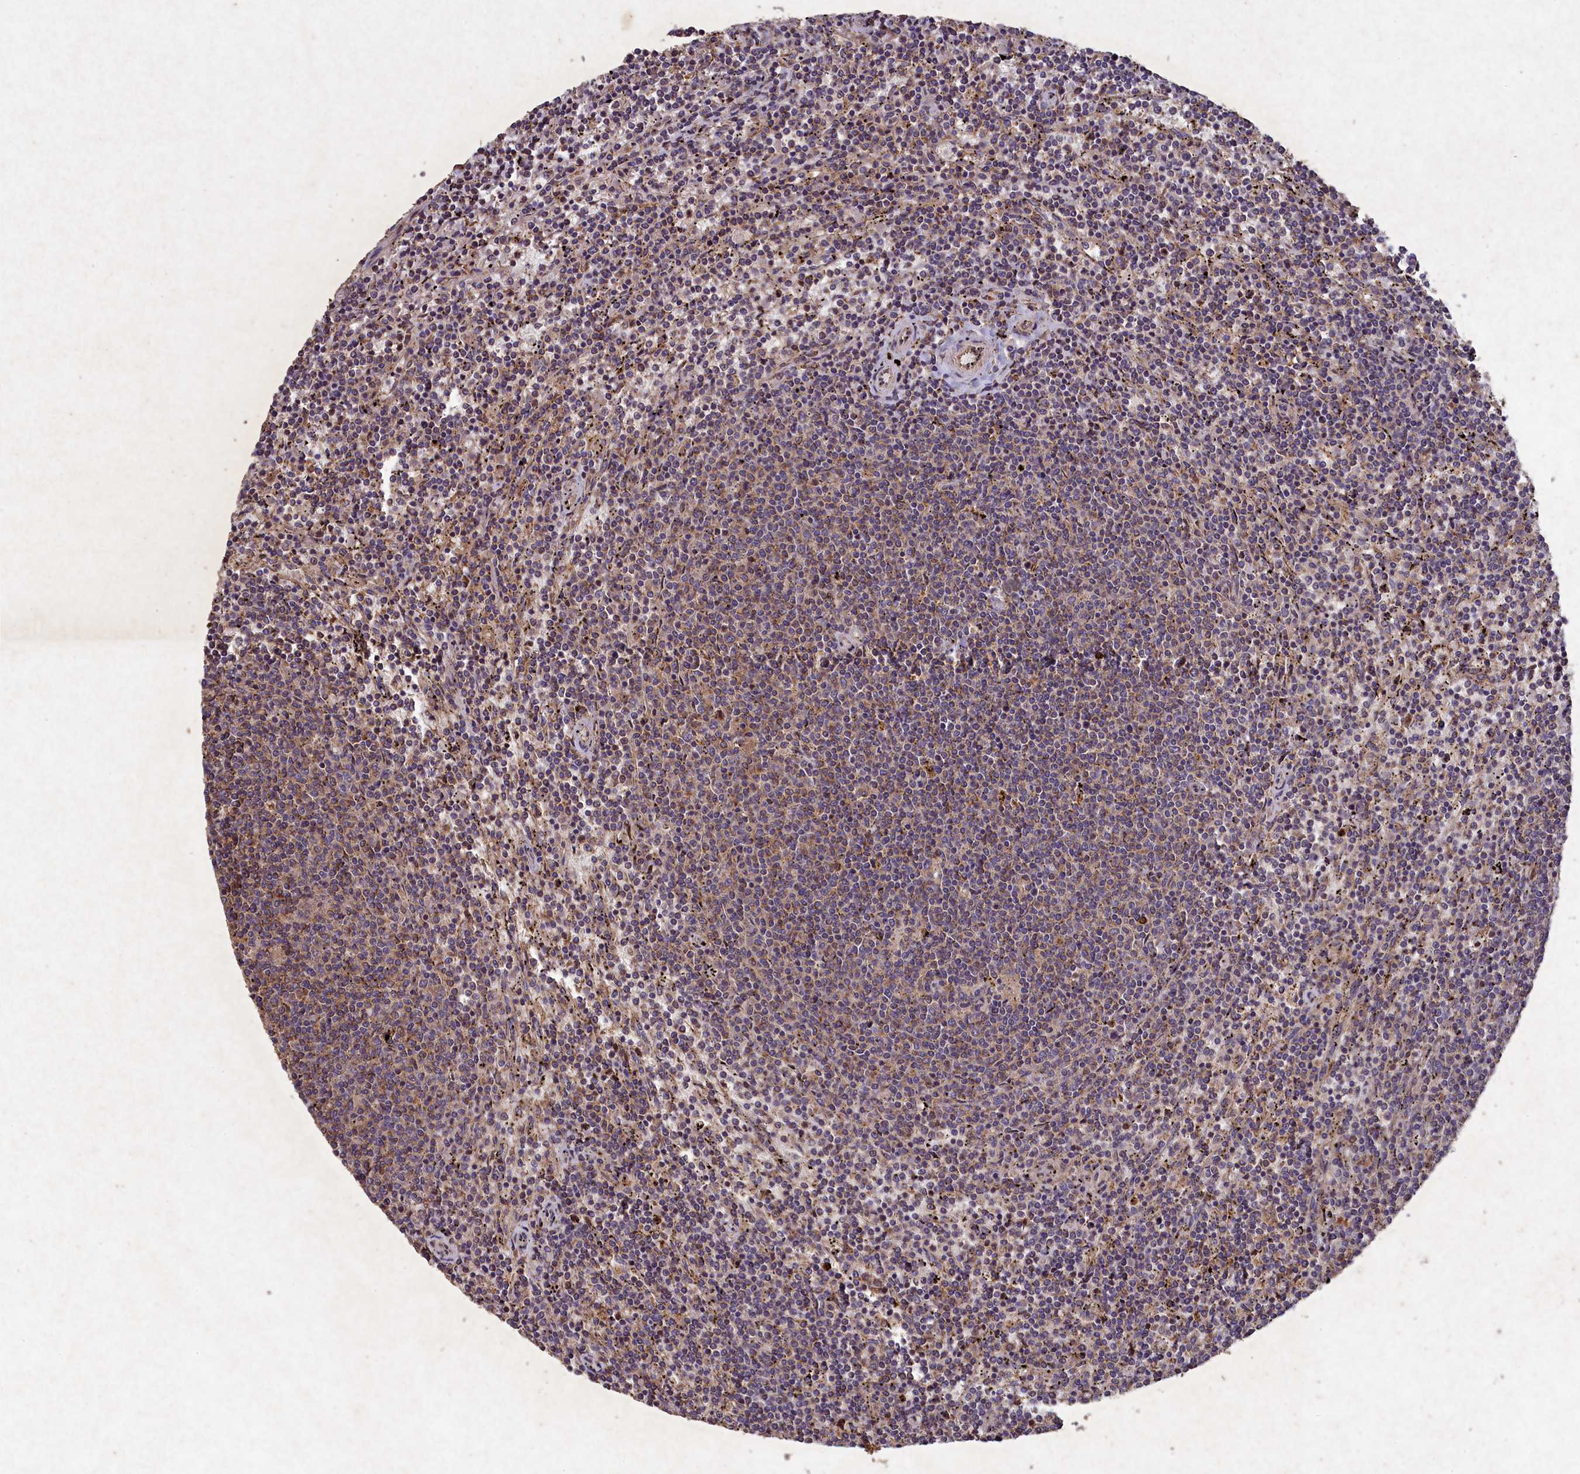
{"staining": {"intensity": "moderate", "quantity": "25%-75%", "location": "cytoplasmic/membranous"}, "tissue": "lymphoma", "cell_type": "Tumor cells", "image_type": "cancer", "snomed": [{"axis": "morphology", "description": "Malignant lymphoma, non-Hodgkin's type, Low grade"}, {"axis": "topography", "description": "Spleen"}], "caption": "DAB immunohistochemical staining of lymphoma reveals moderate cytoplasmic/membranous protein expression in approximately 25%-75% of tumor cells.", "gene": "CIAO2B", "patient": {"sex": "female", "age": 50}}